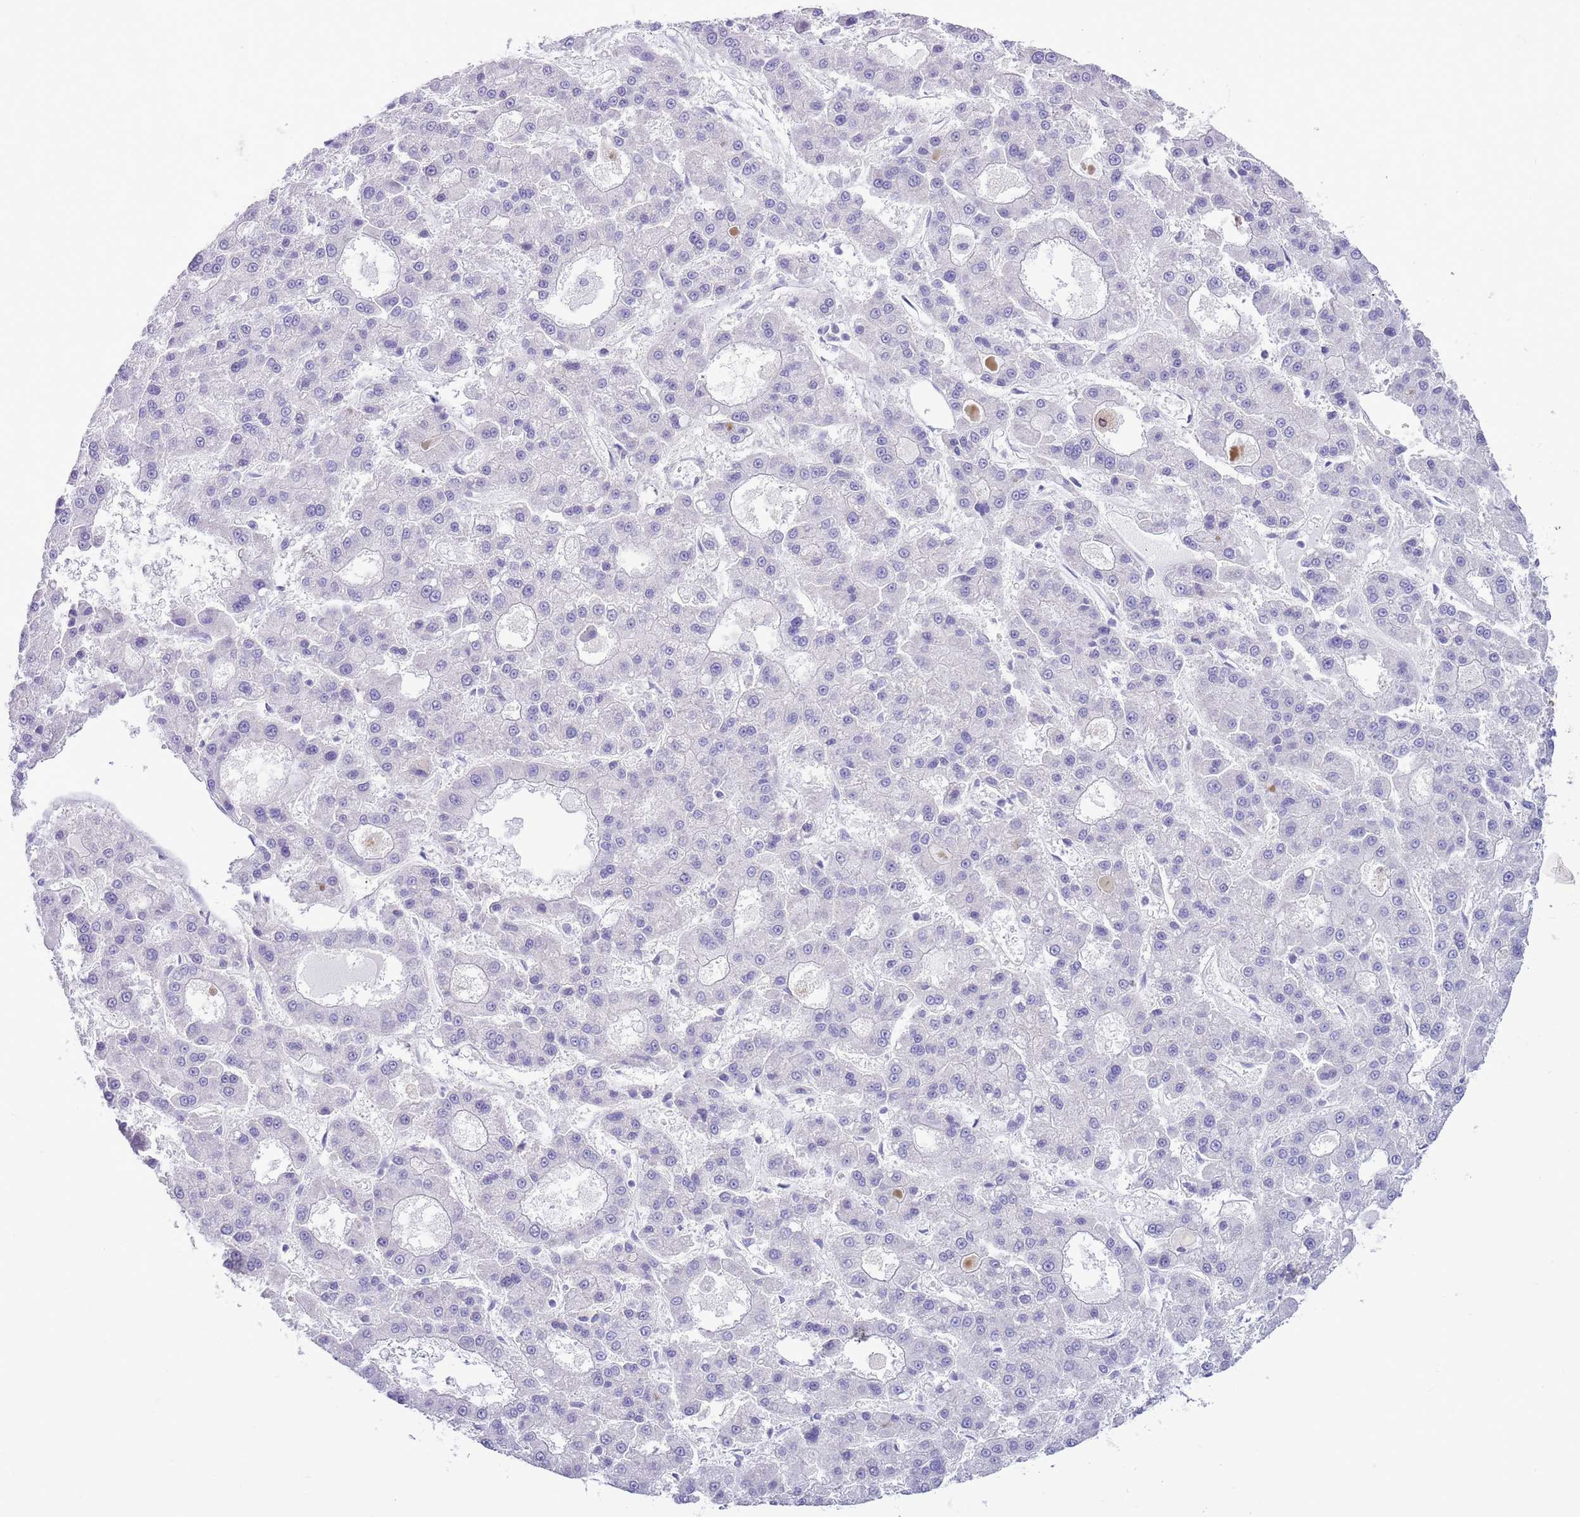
{"staining": {"intensity": "negative", "quantity": "none", "location": "none"}, "tissue": "liver cancer", "cell_type": "Tumor cells", "image_type": "cancer", "snomed": [{"axis": "morphology", "description": "Carcinoma, Hepatocellular, NOS"}, {"axis": "topography", "description": "Liver"}], "caption": "High power microscopy histopathology image of an IHC histopathology image of liver hepatocellular carcinoma, revealing no significant expression in tumor cells.", "gene": "ZC4H2", "patient": {"sex": "male", "age": 70}}